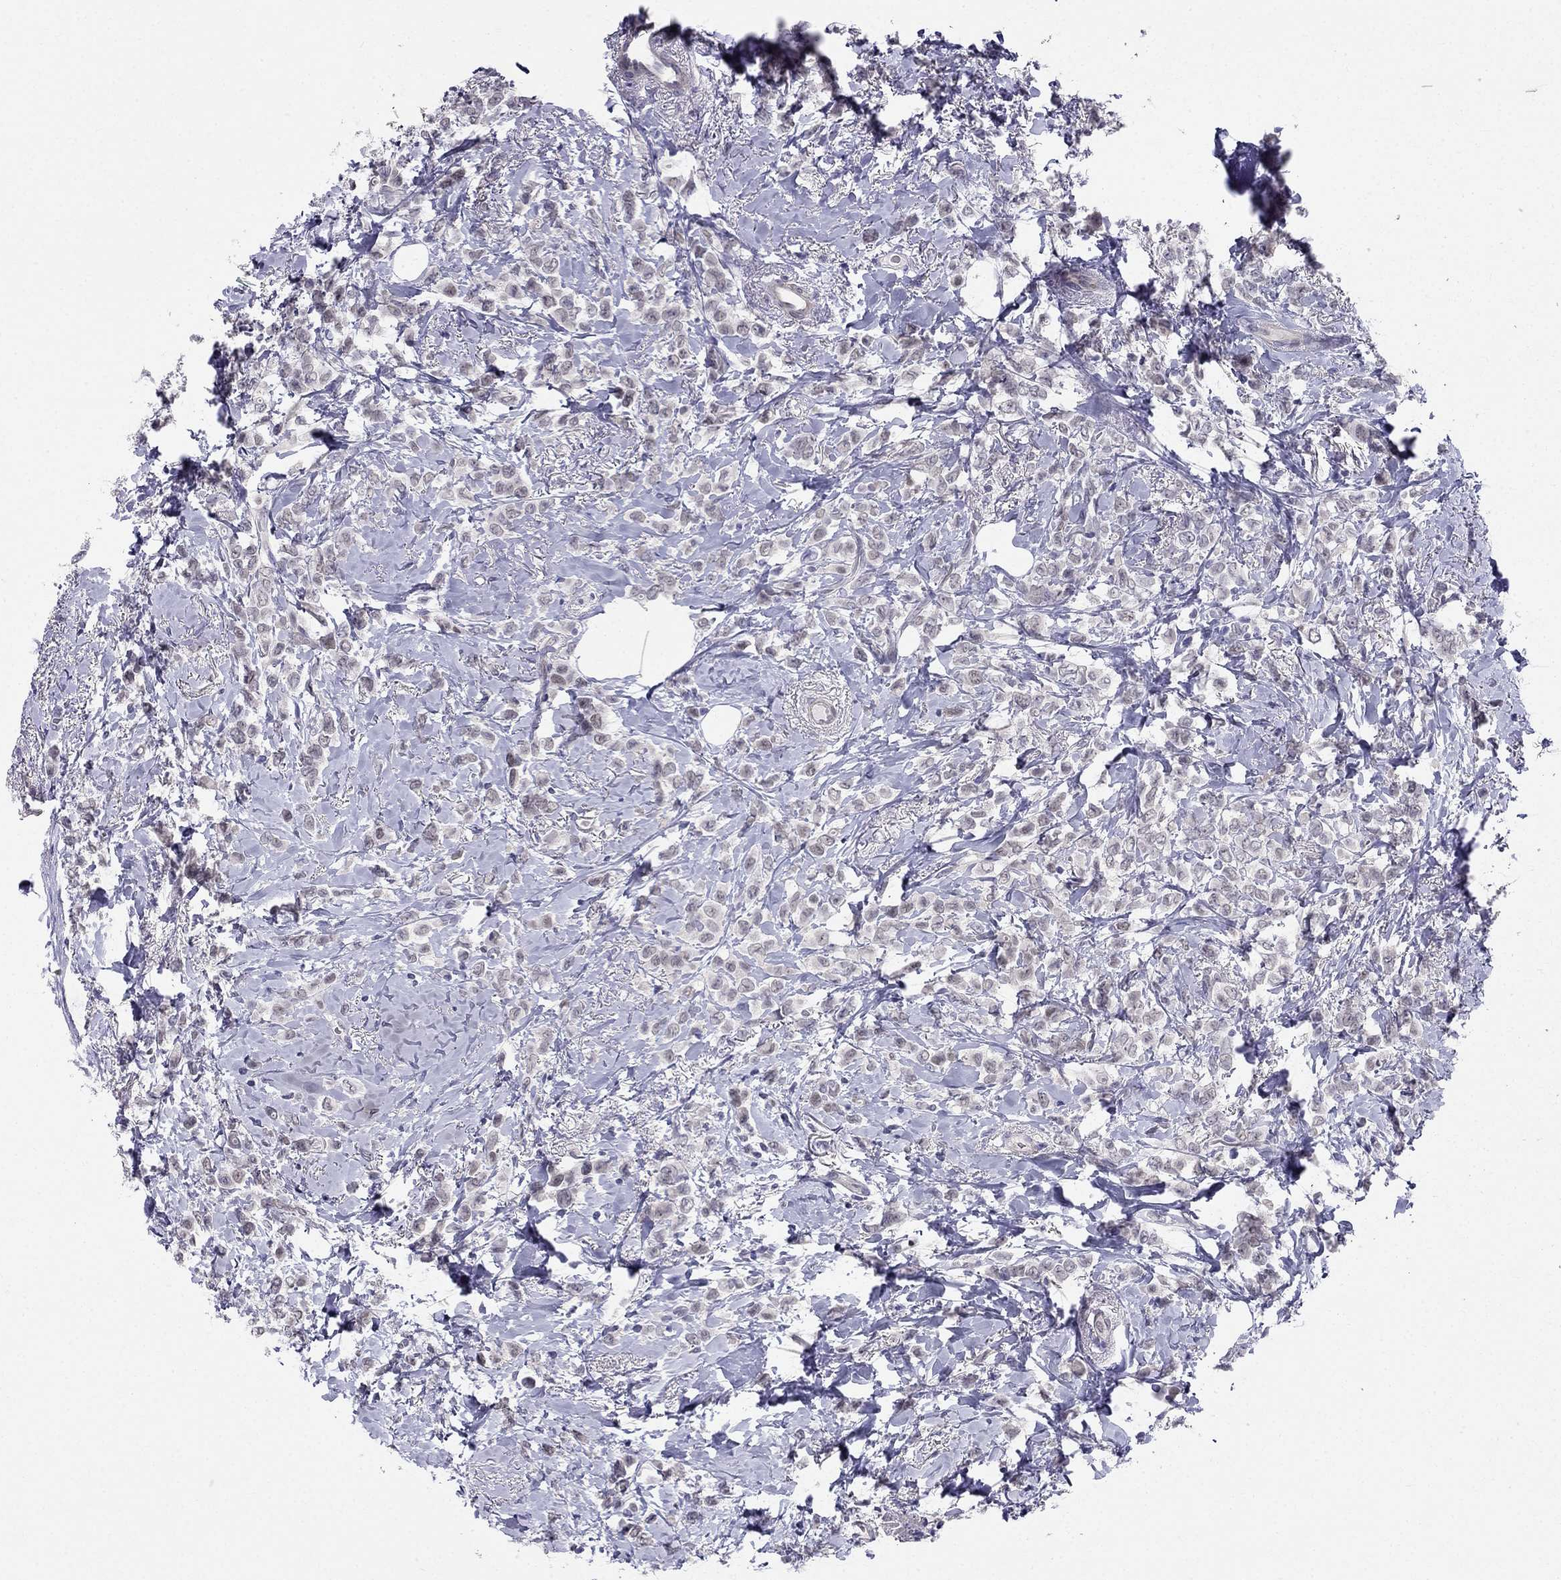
{"staining": {"intensity": "negative", "quantity": "none", "location": "none"}, "tissue": "breast cancer", "cell_type": "Tumor cells", "image_type": "cancer", "snomed": [{"axis": "morphology", "description": "Lobular carcinoma"}, {"axis": "topography", "description": "Breast"}], "caption": "IHC micrograph of breast cancer stained for a protein (brown), which displays no staining in tumor cells. The staining was performed using DAB to visualize the protein expression in brown, while the nuclei were stained in blue with hematoxylin (Magnification: 20x).", "gene": "BAG5", "patient": {"sex": "female", "age": 66}}